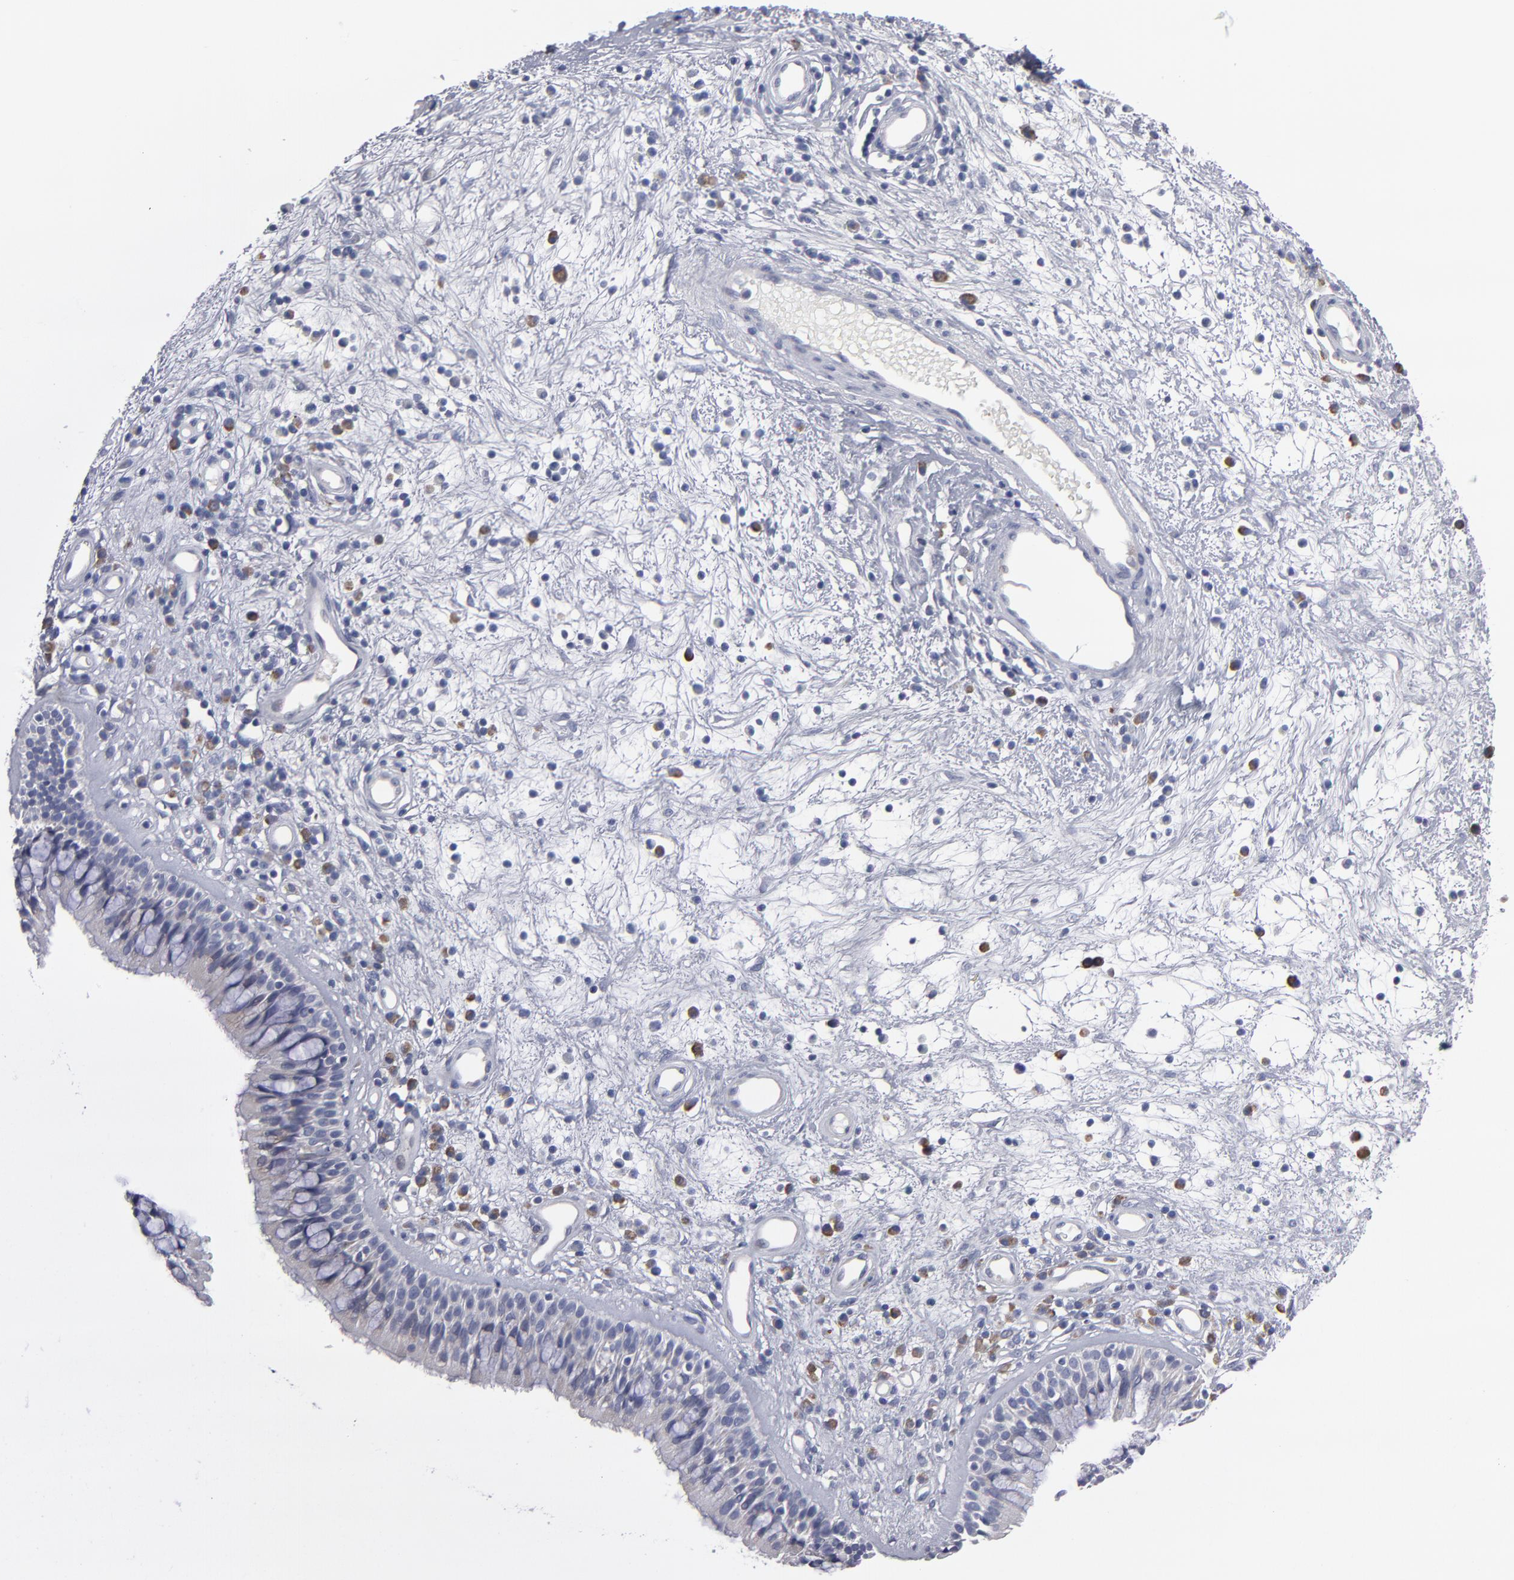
{"staining": {"intensity": "weak", "quantity": "<25%", "location": "cytoplasmic/membranous"}, "tissue": "nasopharynx", "cell_type": "Respiratory epithelial cells", "image_type": "normal", "snomed": [{"axis": "morphology", "description": "Normal tissue, NOS"}, {"axis": "morphology", "description": "Inflammation, NOS"}, {"axis": "topography", "description": "Nasopharynx"}], "caption": "This is an immunohistochemistry (IHC) histopathology image of benign human nasopharynx. There is no positivity in respiratory epithelial cells.", "gene": "CCDC80", "patient": {"sex": "male", "age": 48}}